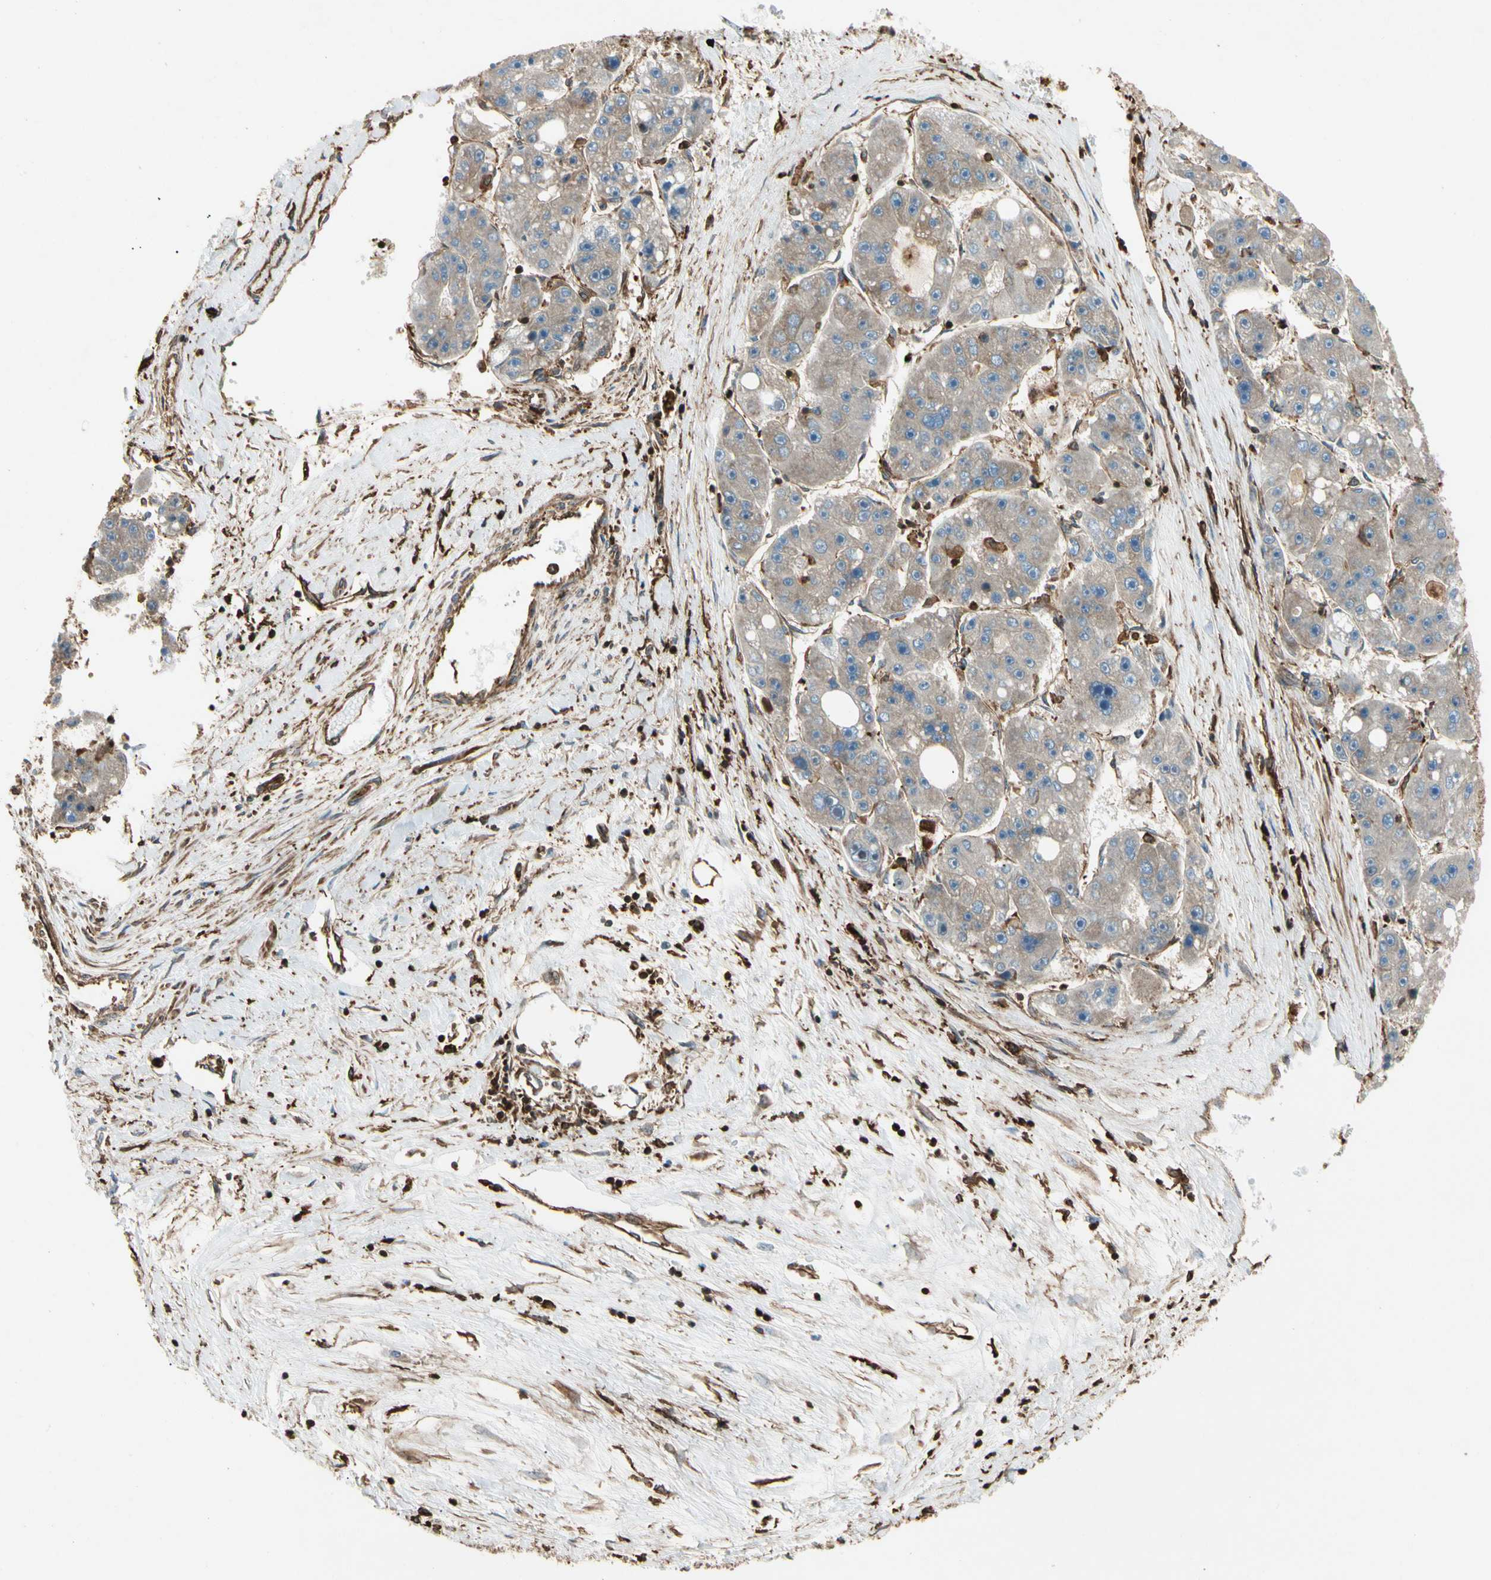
{"staining": {"intensity": "moderate", "quantity": ">75%", "location": "cytoplasmic/membranous"}, "tissue": "liver cancer", "cell_type": "Tumor cells", "image_type": "cancer", "snomed": [{"axis": "morphology", "description": "Carcinoma, Hepatocellular, NOS"}, {"axis": "topography", "description": "Liver"}], "caption": "IHC (DAB) staining of human hepatocellular carcinoma (liver) reveals moderate cytoplasmic/membranous protein staining in about >75% of tumor cells. The staining is performed using DAB (3,3'-diaminobenzidine) brown chromogen to label protein expression. The nuclei are counter-stained blue using hematoxylin.", "gene": "ARPC2", "patient": {"sex": "female", "age": 61}}